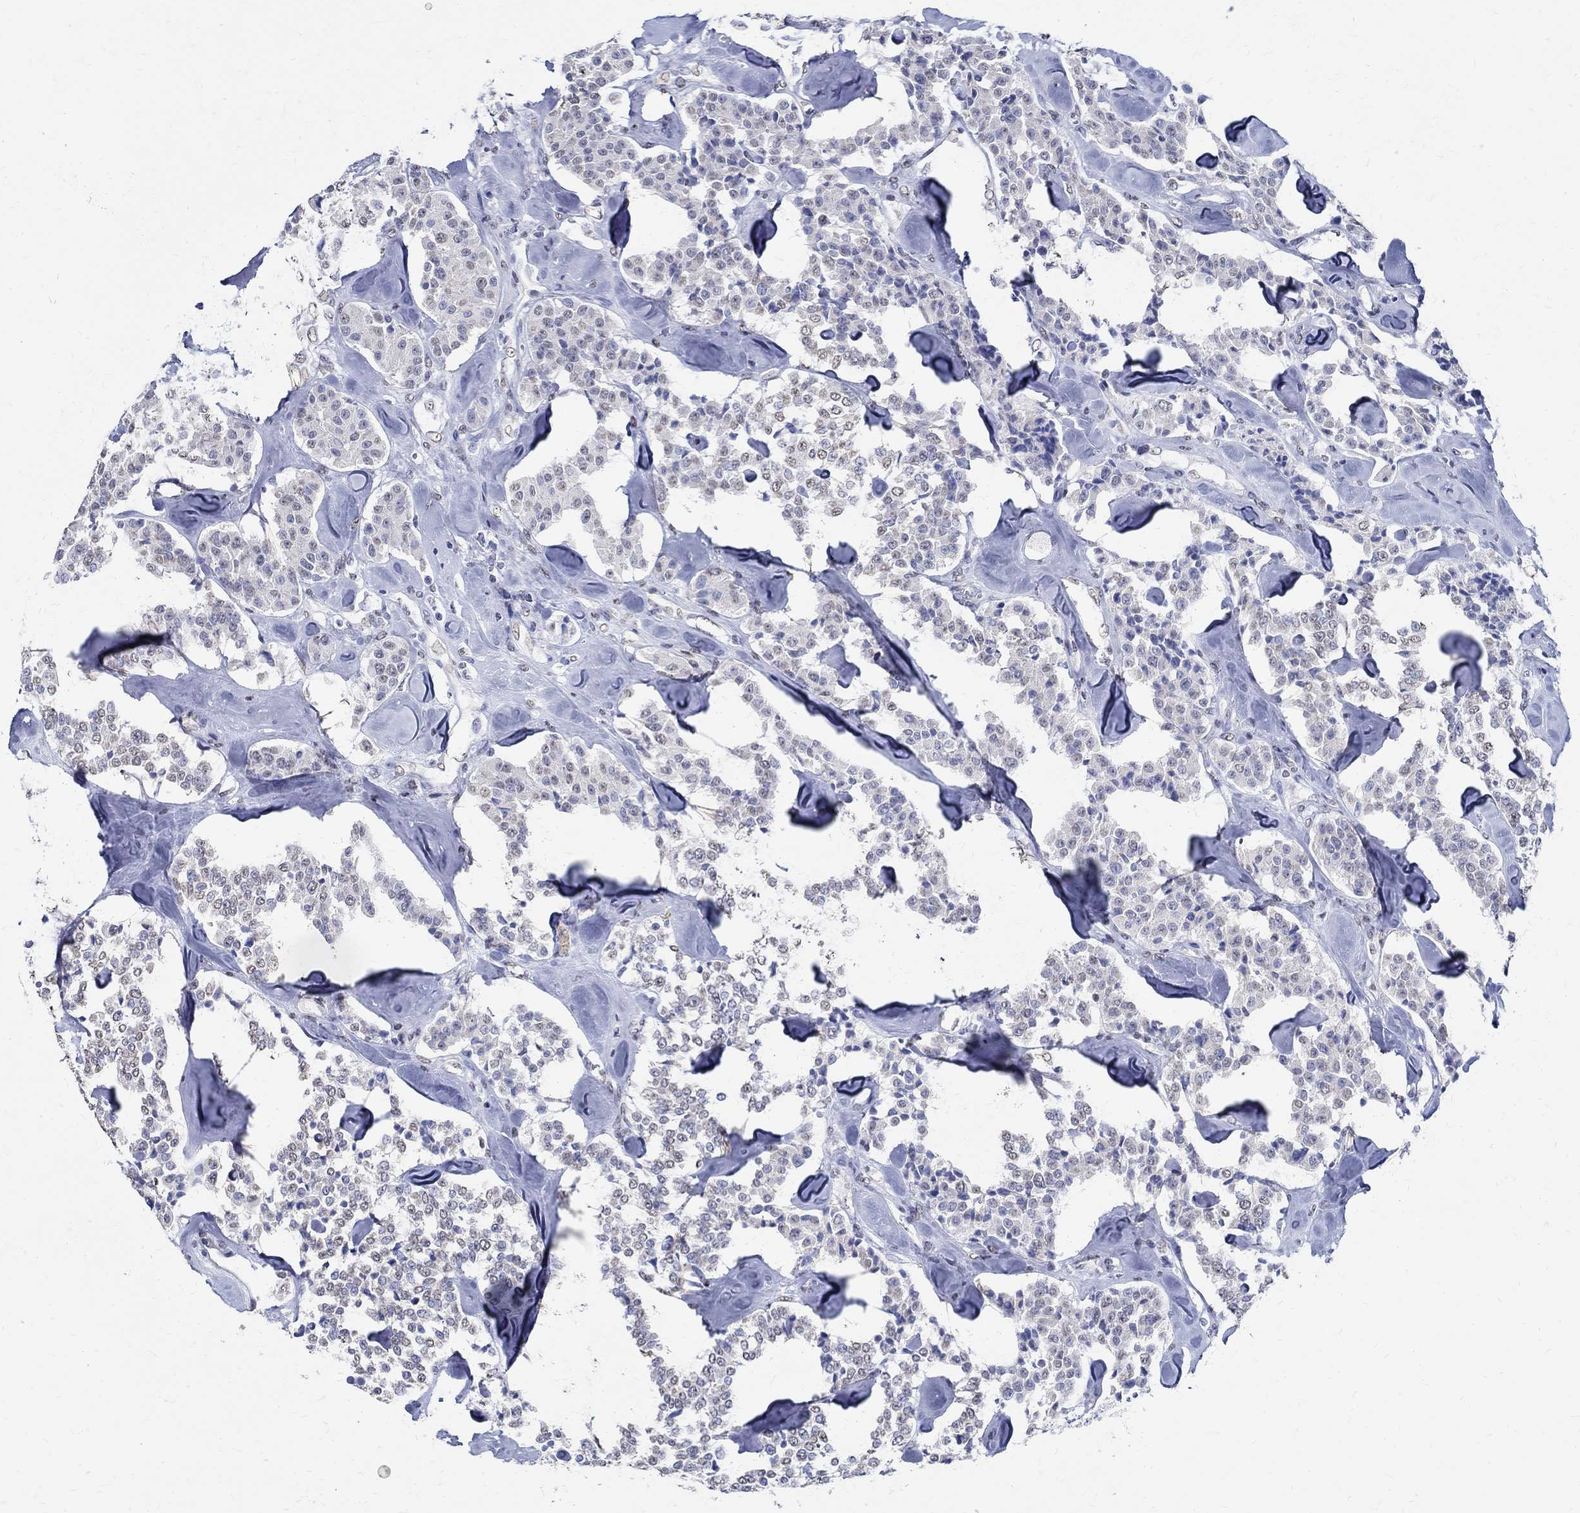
{"staining": {"intensity": "negative", "quantity": "none", "location": "none"}, "tissue": "carcinoid", "cell_type": "Tumor cells", "image_type": "cancer", "snomed": [{"axis": "morphology", "description": "Carcinoid, malignant, NOS"}, {"axis": "topography", "description": "Pancreas"}], "caption": "Human carcinoid stained for a protein using immunohistochemistry (IHC) exhibits no positivity in tumor cells.", "gene": "TSPAN16", "patient": {"sex": "male", "age": 41}}